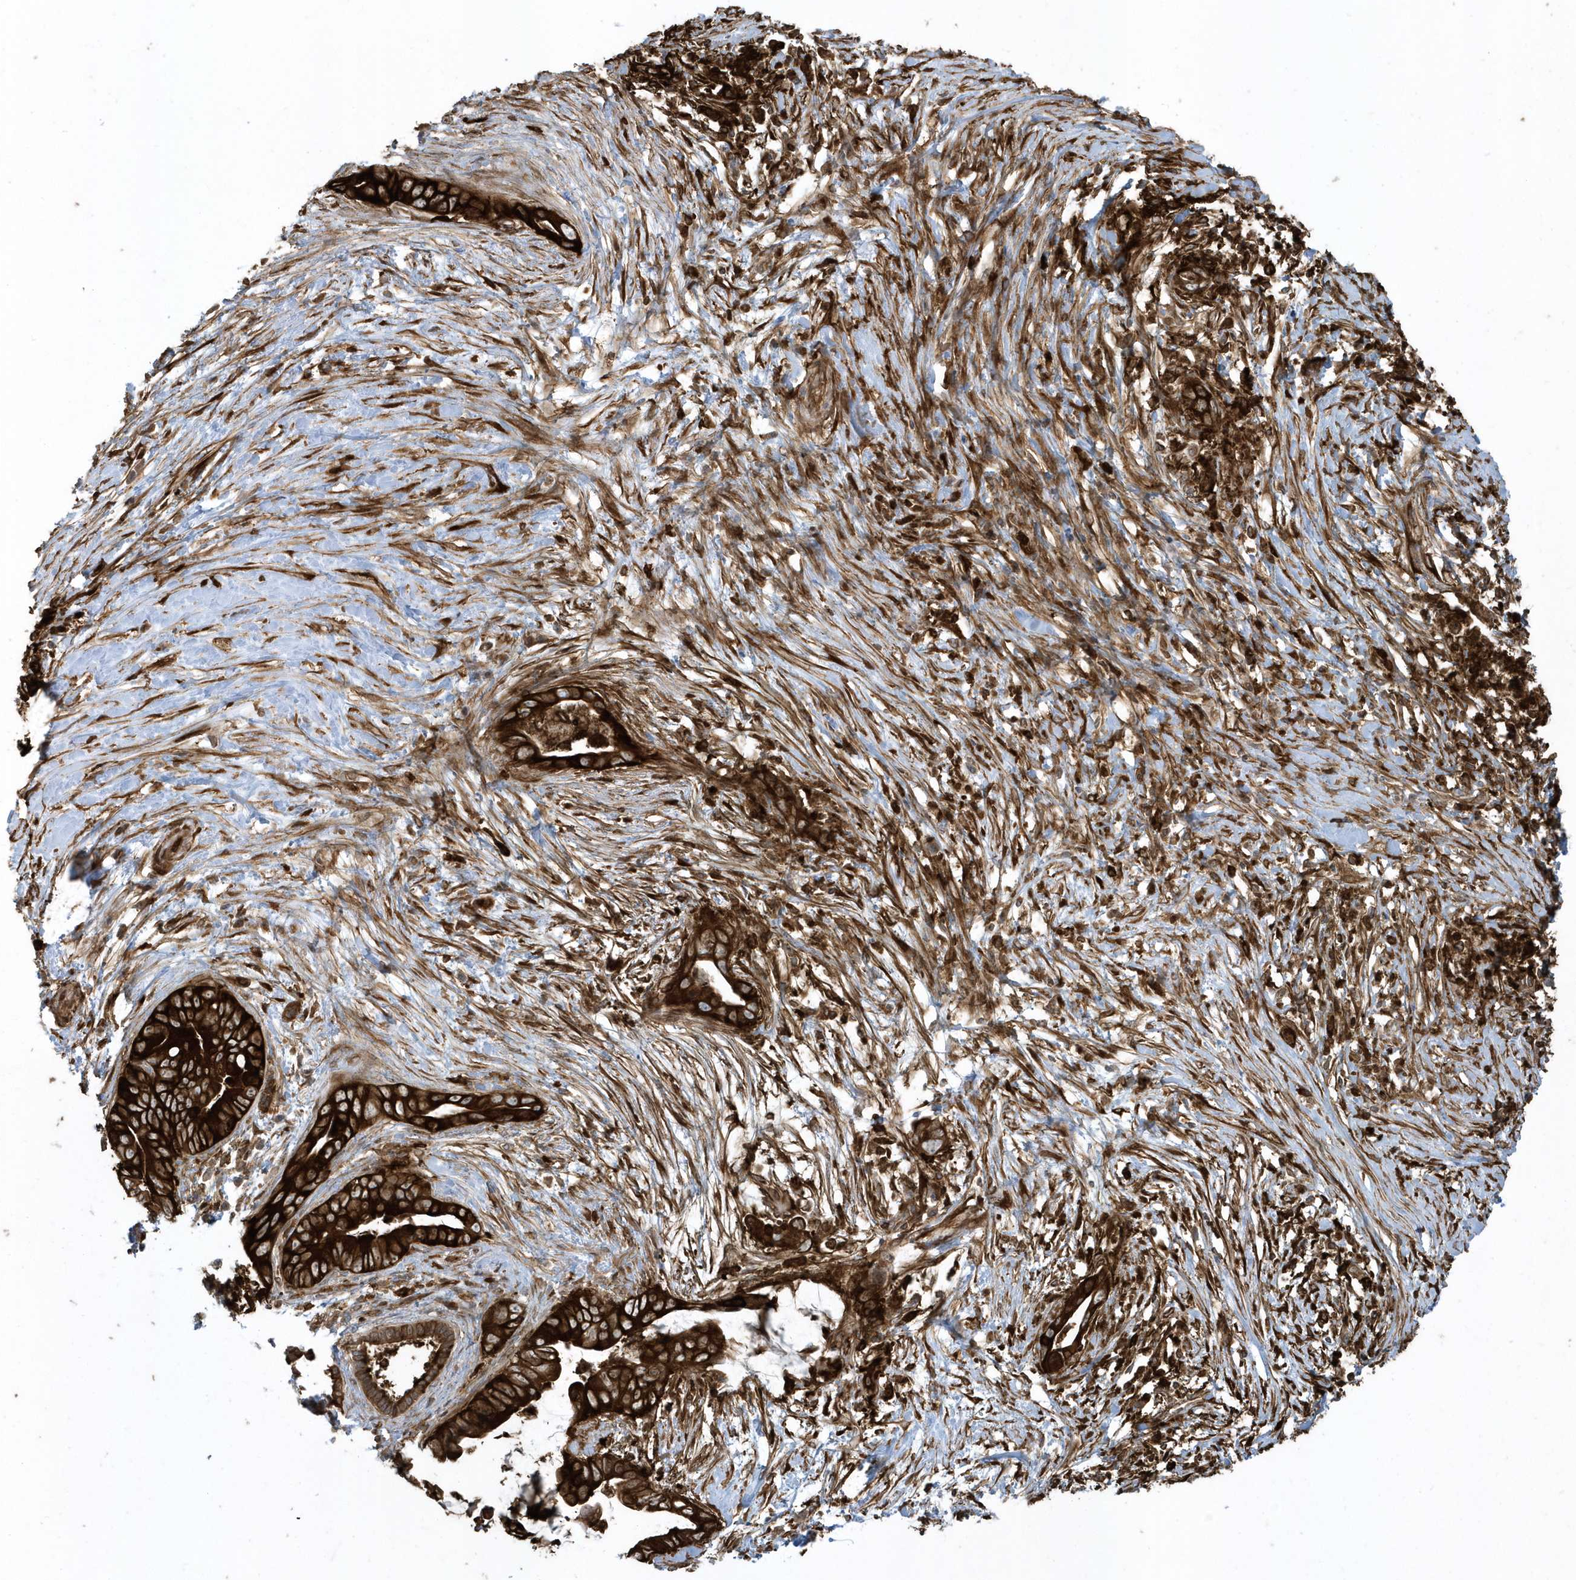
{"staining": {"intensity": "strong", "quantity": ">75%", "location": "cytoplasmic/membranous"}, "tissue": "pancreatic cancer", "cell_type": "Tumor cells", "image_type": "cancer", "snomed": [{"axis": "morphology", "description": "Adenocarcinoma, NOS"}, {"axis": "topography", "description": "Pancreas"}], "caption": "Protein expression analysis of adenocarcinoma (pancreatic) demonstrates strong cytoplasmic/membranous staining in approximately >75% of tumor cells. The protein is stained brown, and the nuclei are stained in blue (DAB IHC with brightfield microscopy, high magnification).", "gene": "CLCN6", "patient": {"sex": "male", "age": 75}}